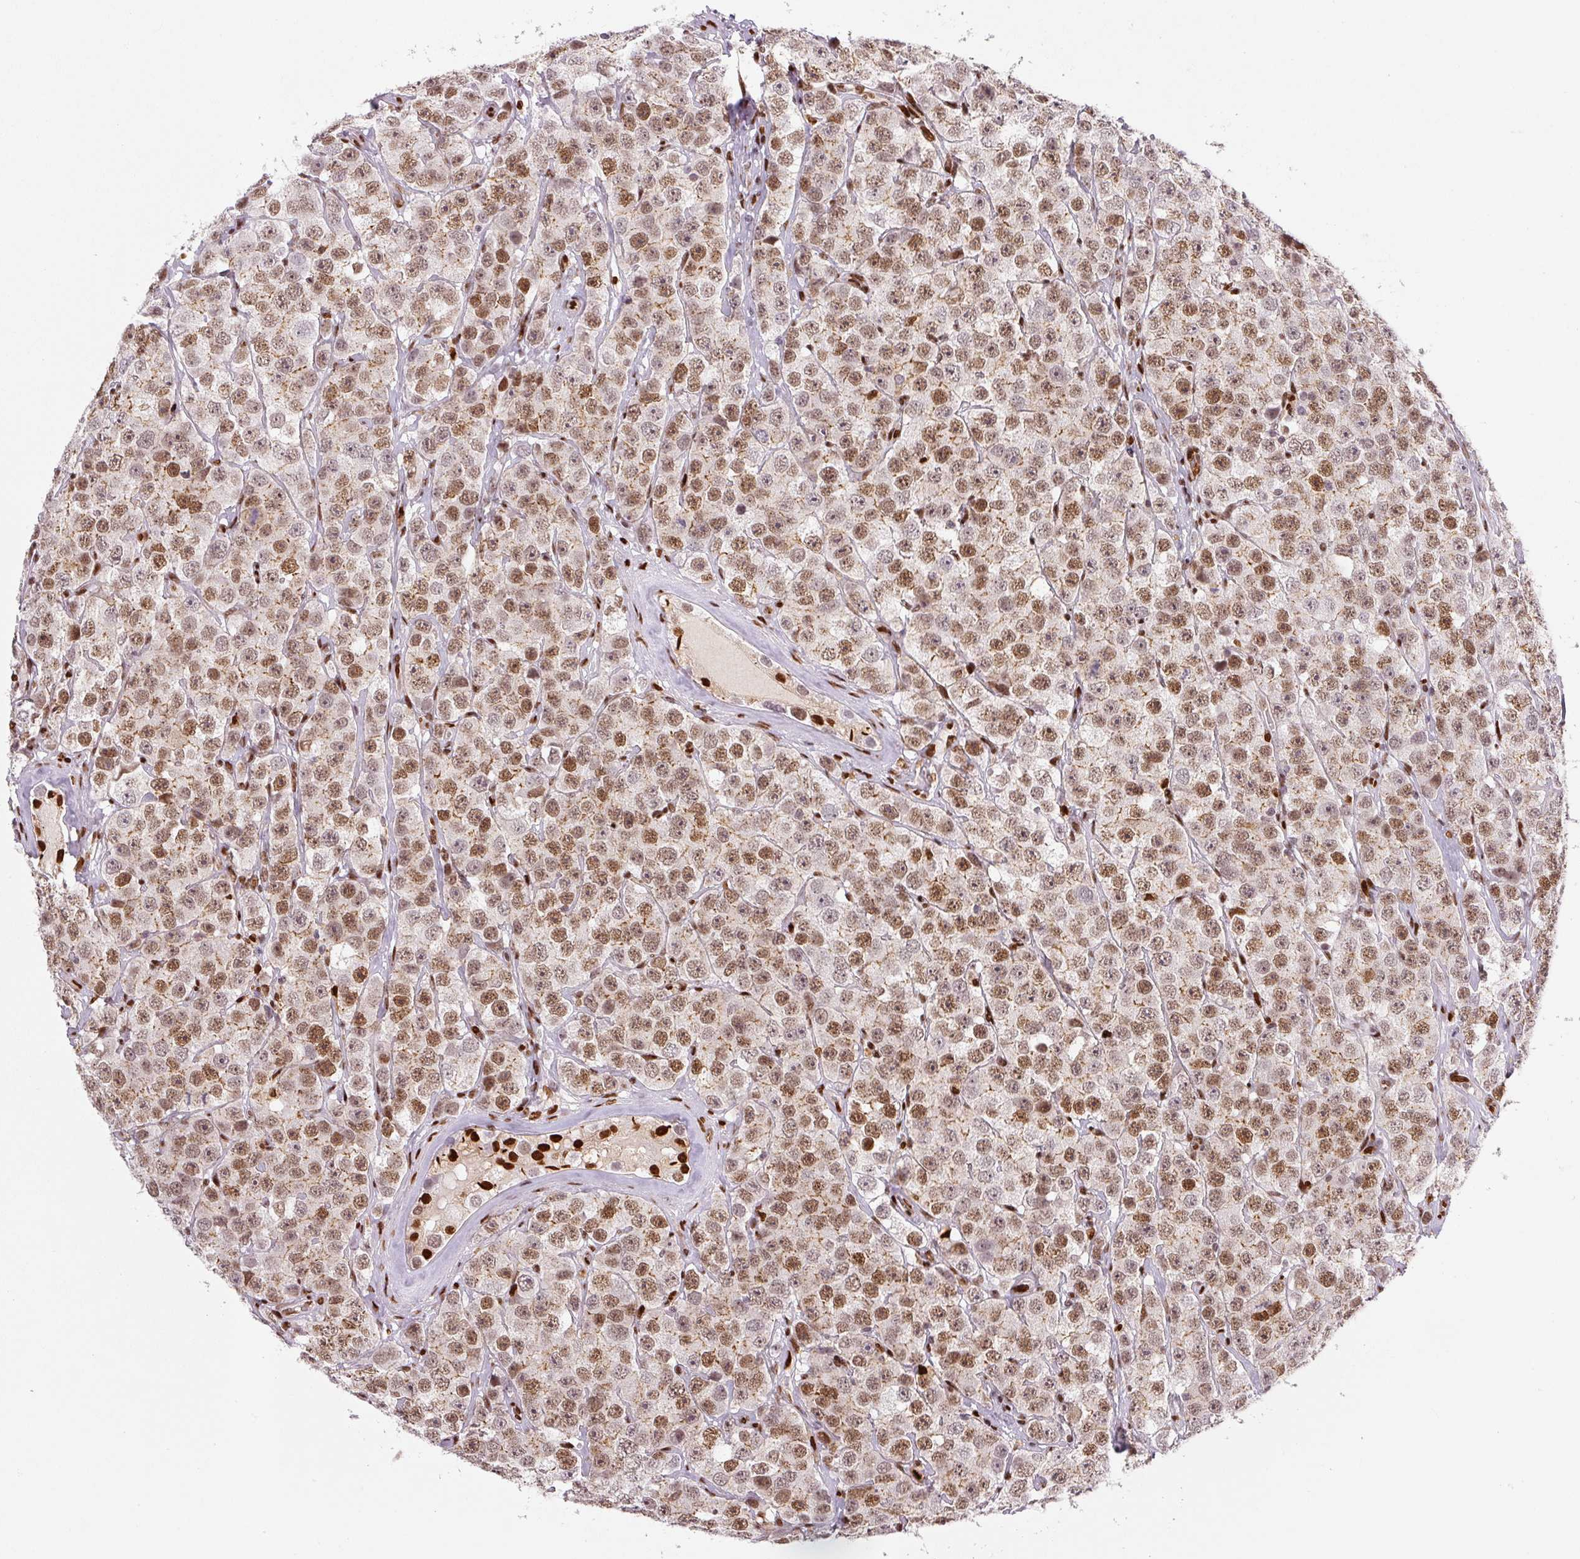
{"staining": {"intensity": "moderate", "quantity": ">75%", "location": "nuclear"}, "tissue": "testis cancer", "cell_type": "Tumor cells", "image_type": "cancer", "snomed": [{"axis": "morphology", "description": "Seminoma, NOS"}, {"axis": "topography", "description": "Testis"}], "caption": "An image showing moderate nuclear staining in approximately >75% of tumor cells in testis cancer (seminoma), as visualized by brown immunohistochemical staining.", "gene": "PYDC2", "patient": {"sex": "male", "age": 28}}